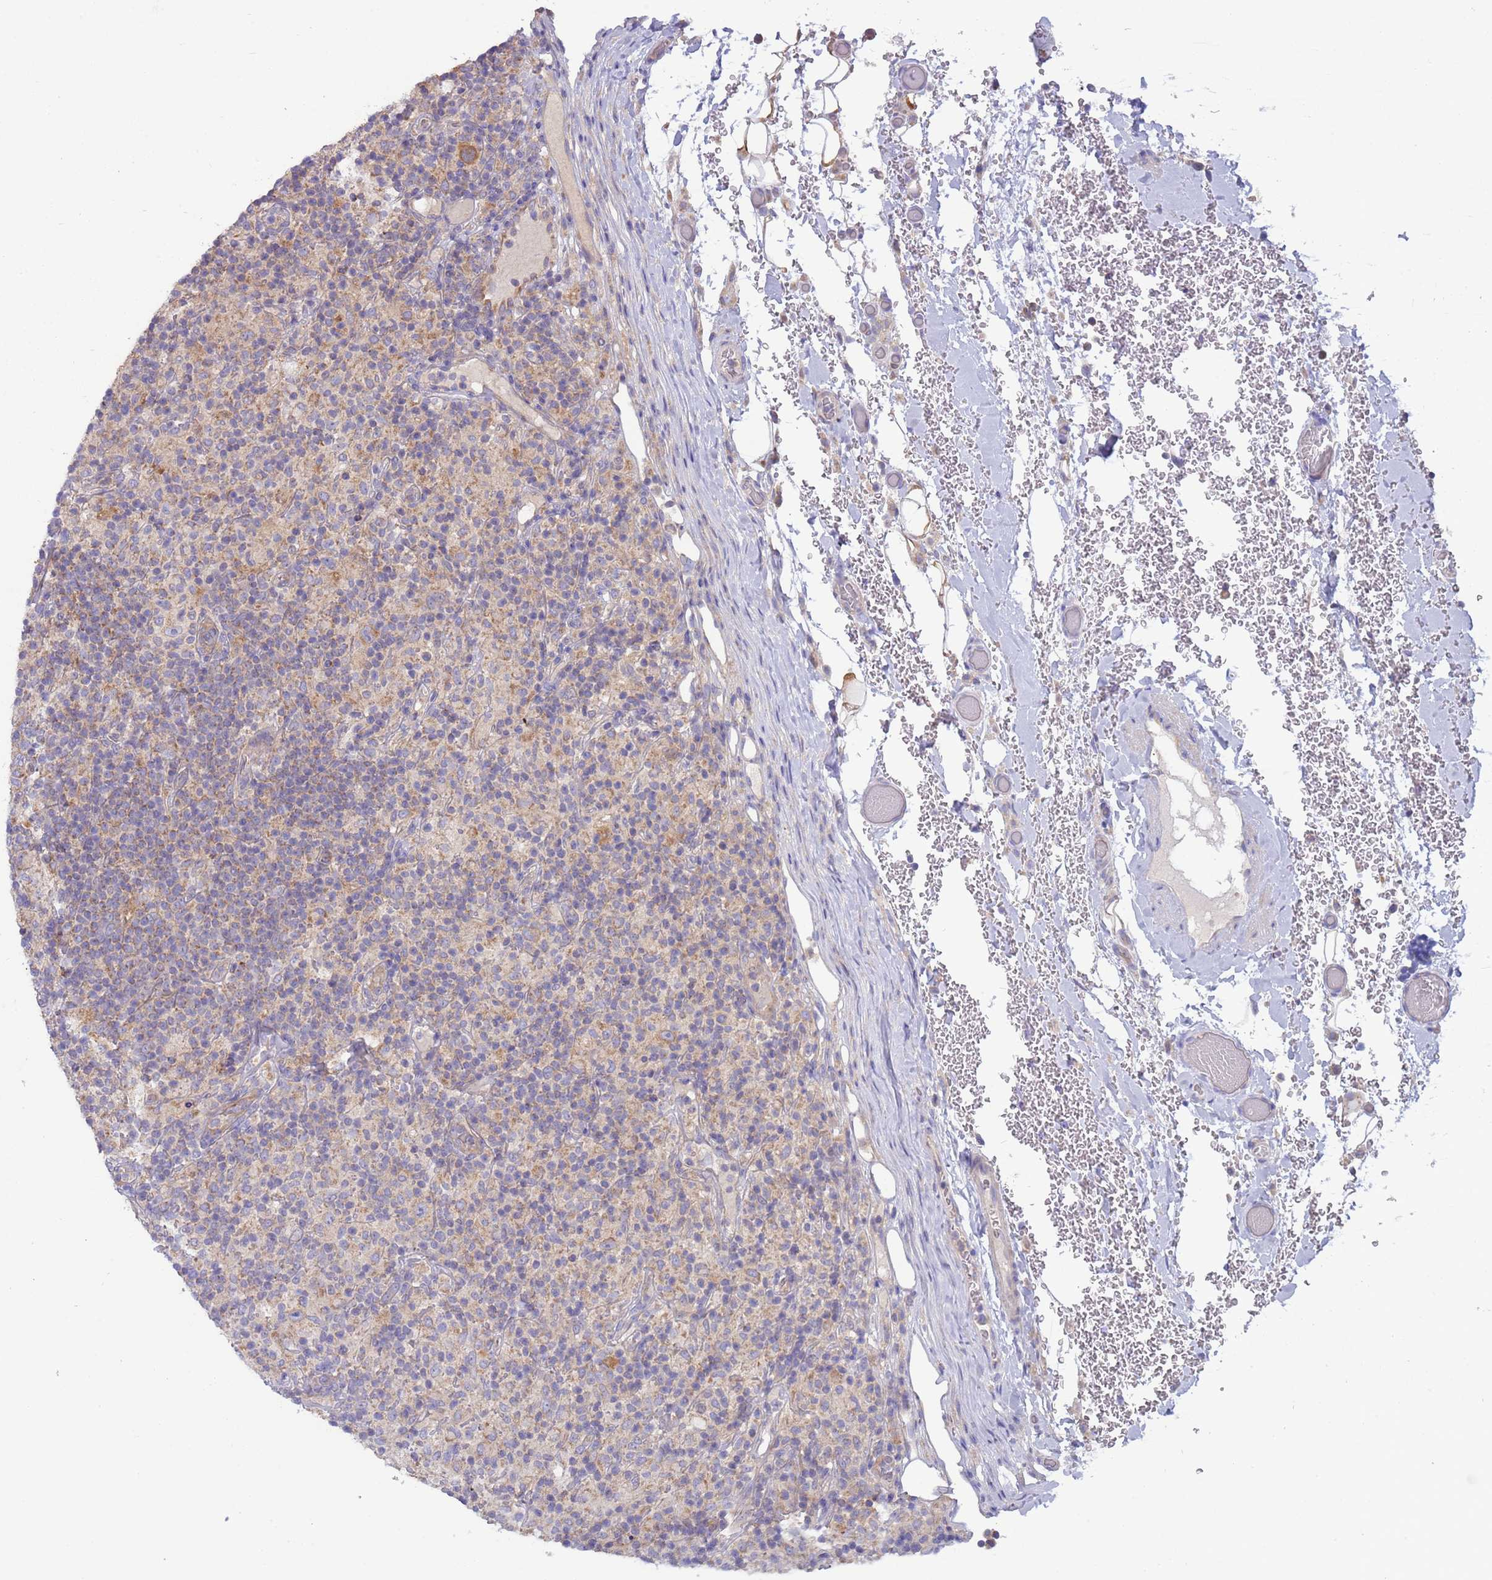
{"staining": {"intensity": "moderate", "quantity": ">75%", "location": "cytoplasmic/membranous"}, "tissue": "lymphoma", "cell_type": "Tumor cells", "image_type": "cancer", "snomed": [{"axis": "morphology", "description": "Hodgkin's disease, NOS"}, {"axis": "topography", "description": "Lymph node"}], "caption": "Brown immunohistochemical staining in lymphoma shows moderate cytoplasmic/membranous expression in approximately >75% of tumor cells.", "gene": "UQCRQ", "patient": {"sex": "male", "age": 70}}